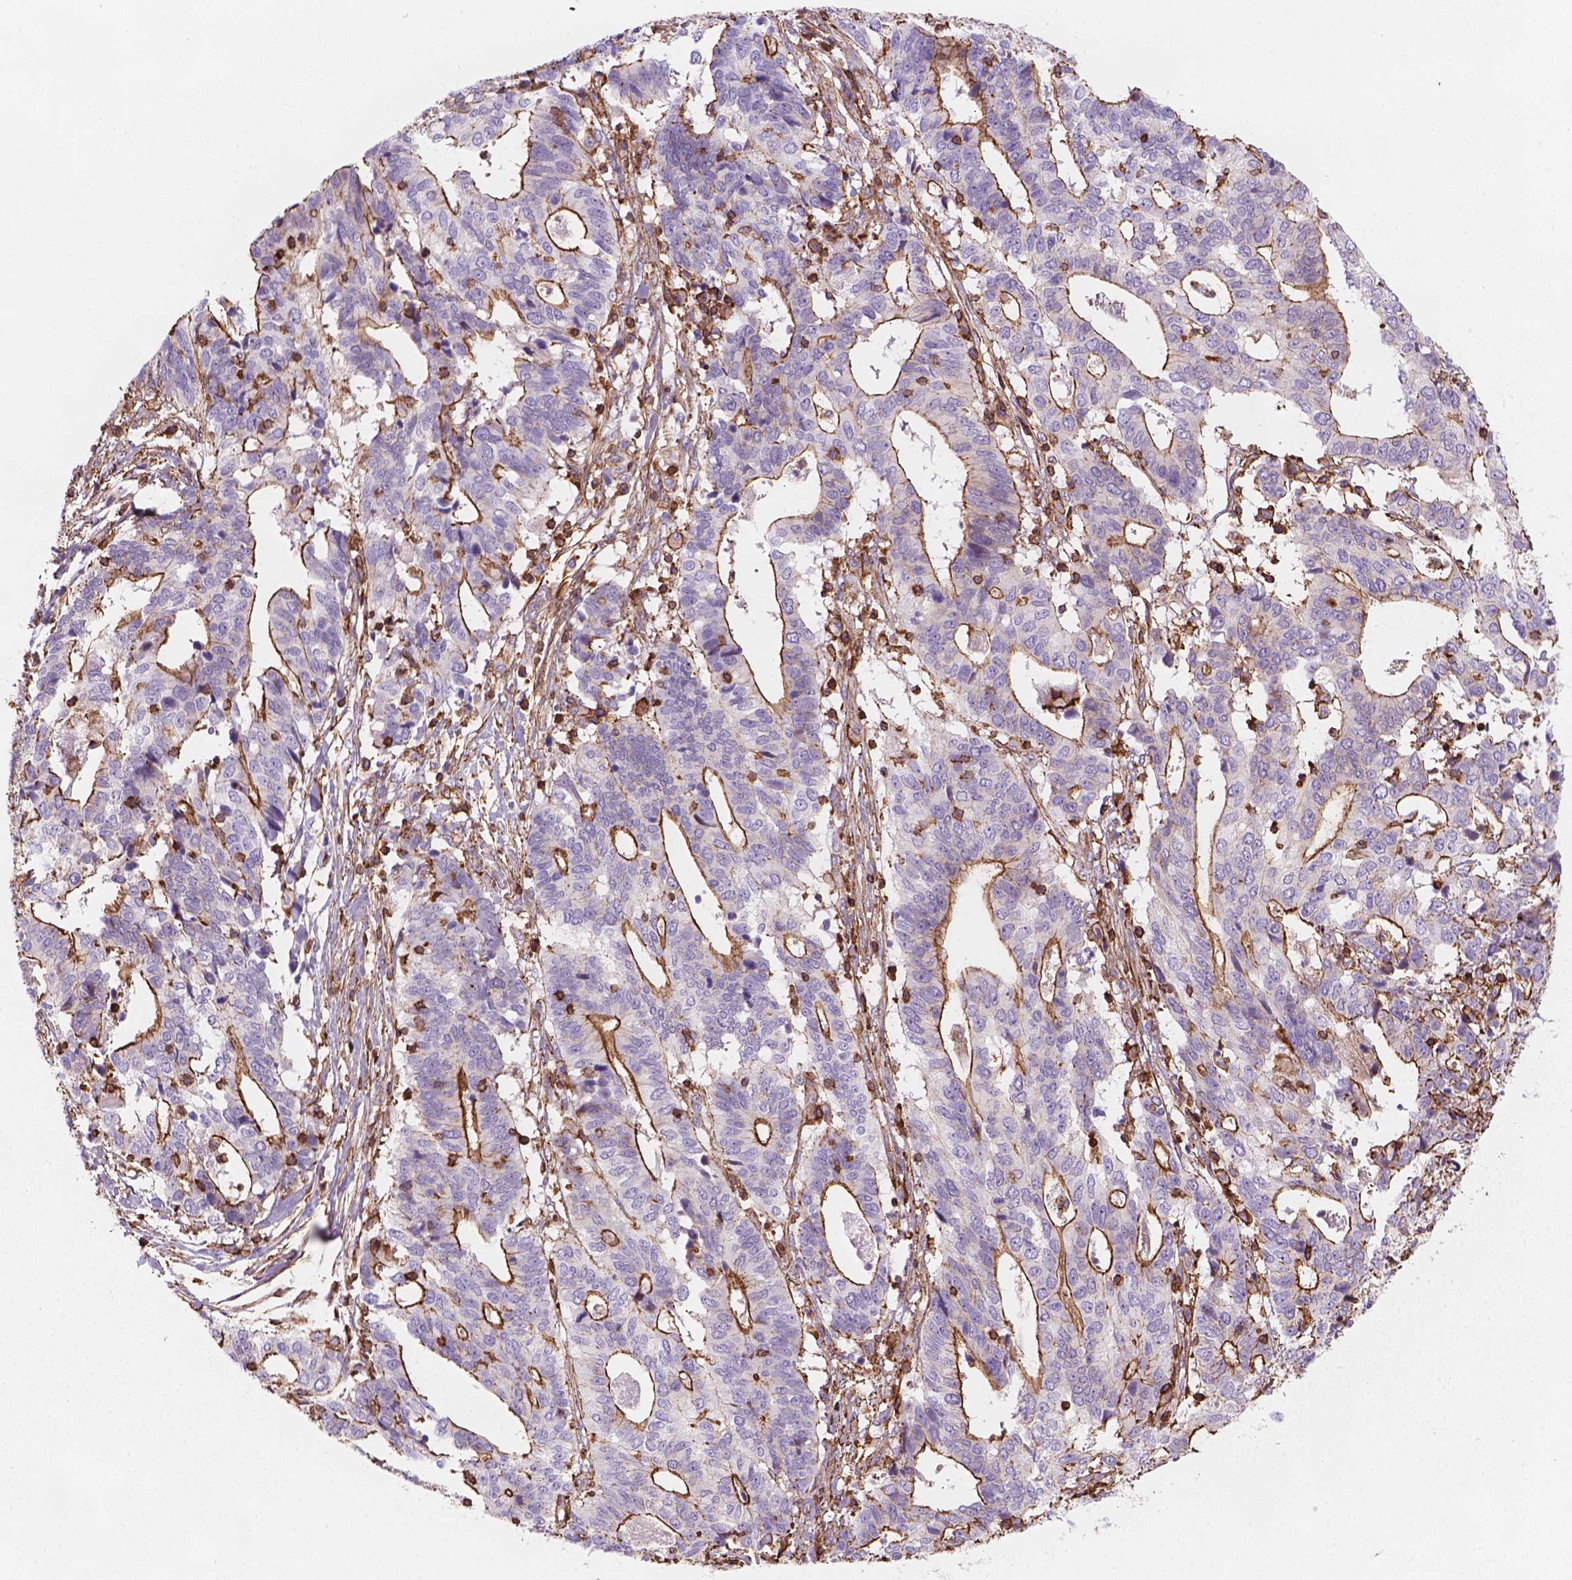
{"staining": {"intensity": "moderate", "quantity": "25%-75%", "location": "cytoplasmic/membranous"}, "tissue": "stomach cancer", "cell_type": "Tumor cells", "image_type": "cancer", "snomed": [{"axis": "morphology", "description": "Adenocarcinoma, NOS"}, {"axis": "topography", "description": "Stomach, upper"}], "caption": "An immunohistochemistry (IHC) micrograph of neoplastic tissue is shown. Protein staining in brown labels moderate cytoplasmic/membranous positivity in stomach cancer within tumor cells.", "gene": "PATJ", "patient": {"sex": "female", "age": 67}}